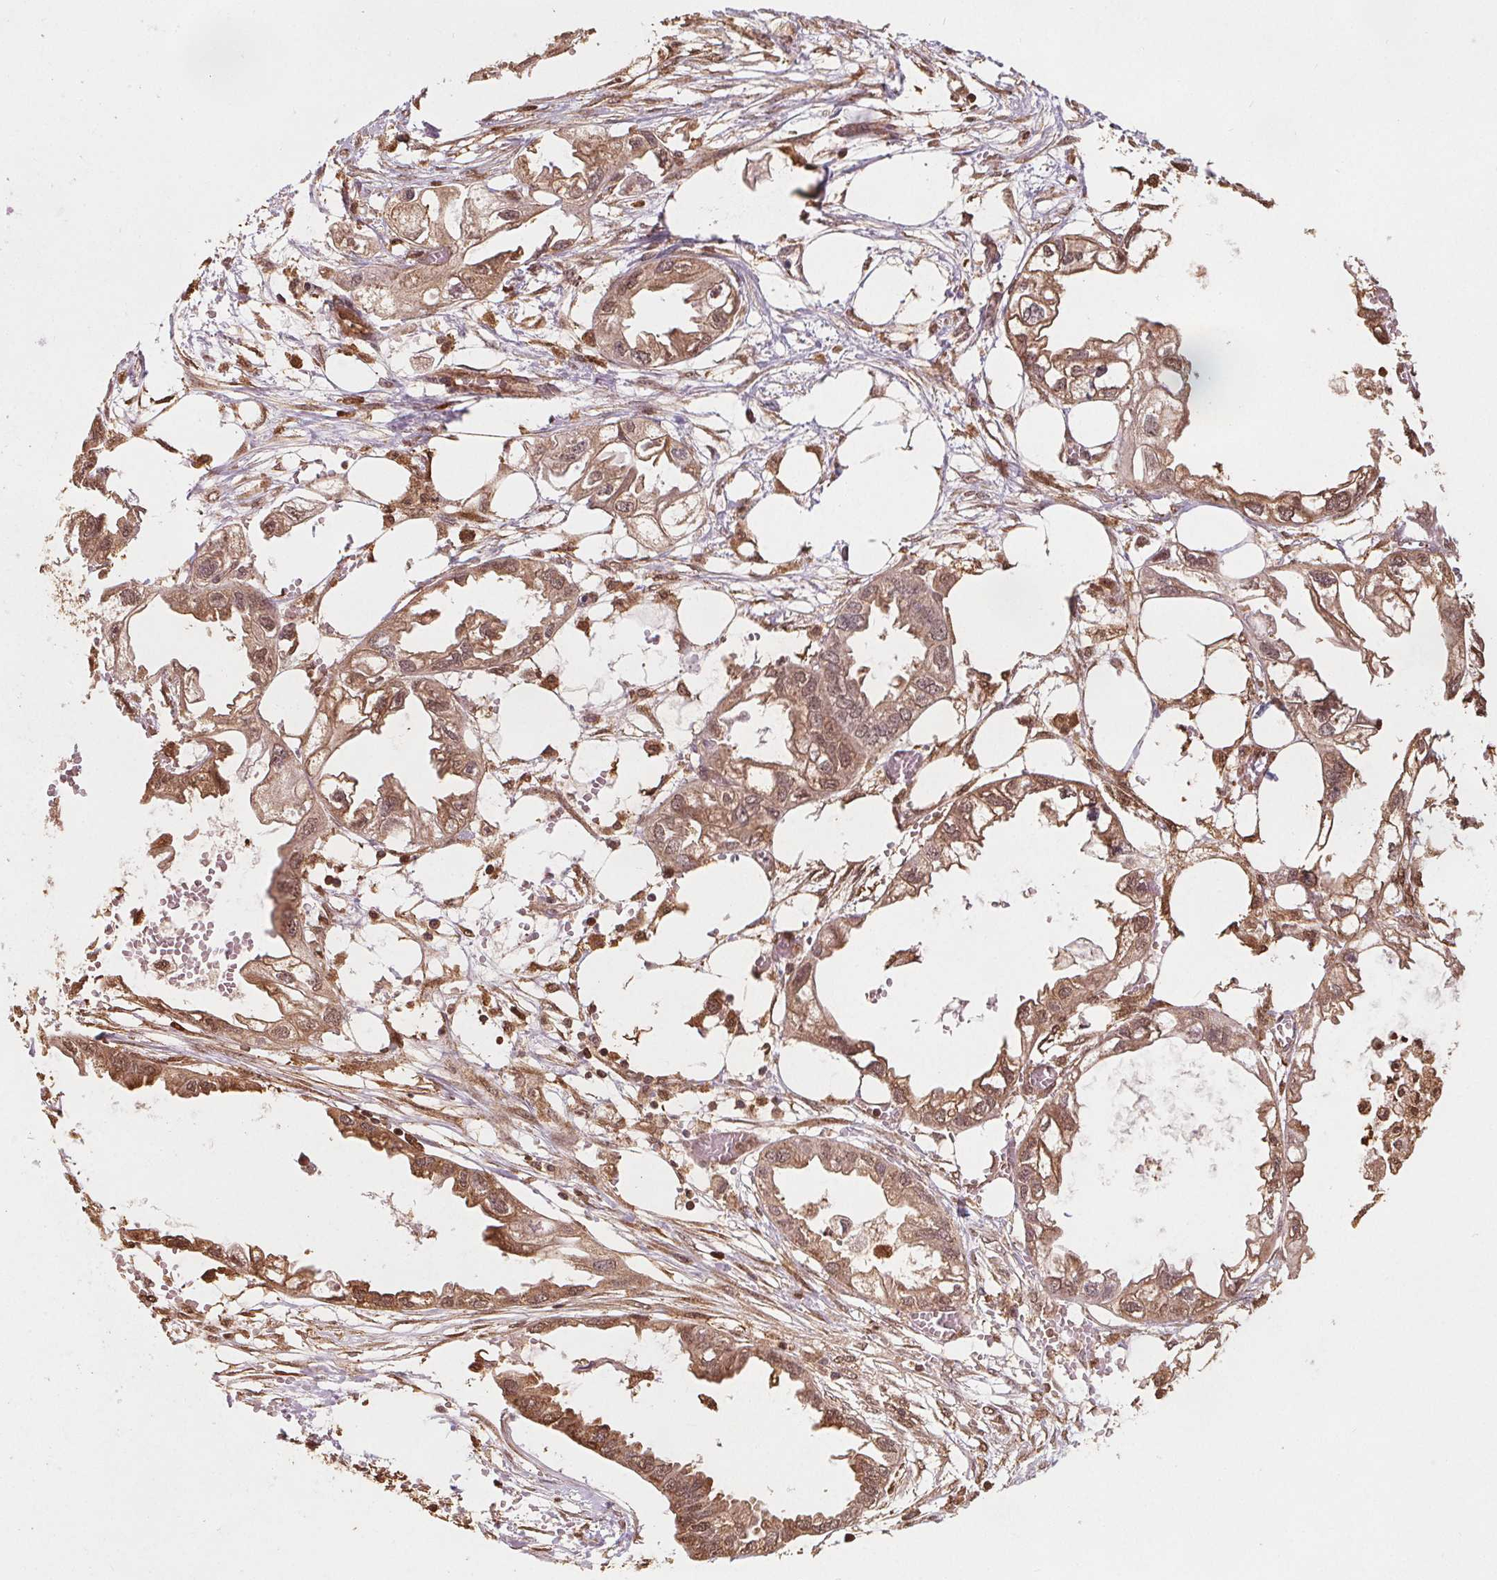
{"staining": {"intensity": "moderate", "quantity": ">75%", "location": "cytoplasmic/membranous,nuclear"}, "tissue": "endometrial cancer", "cell_type": "Tumor cells", "image_type": "cancer", "snomed": [{"axis": "morphology", "description": "Adenocarcinoma, NOS"}, {"axis": "morphology", "description": "Adenocarcinoma, metastatic, NOS"}, {"axis": "topography", "description": "Adipose tissue"}, {"axis": "topography", "description": "Endometrium"}], "caption": "Human endometrial adenocarcinoma stained for a protein (brown) exhibits moderate cytoplasmic/membranous and nuclear positive staining in approximately >75% of tumor cells.", "gene": "ENO1", "patient": {"sex": "female", "age": 67}}